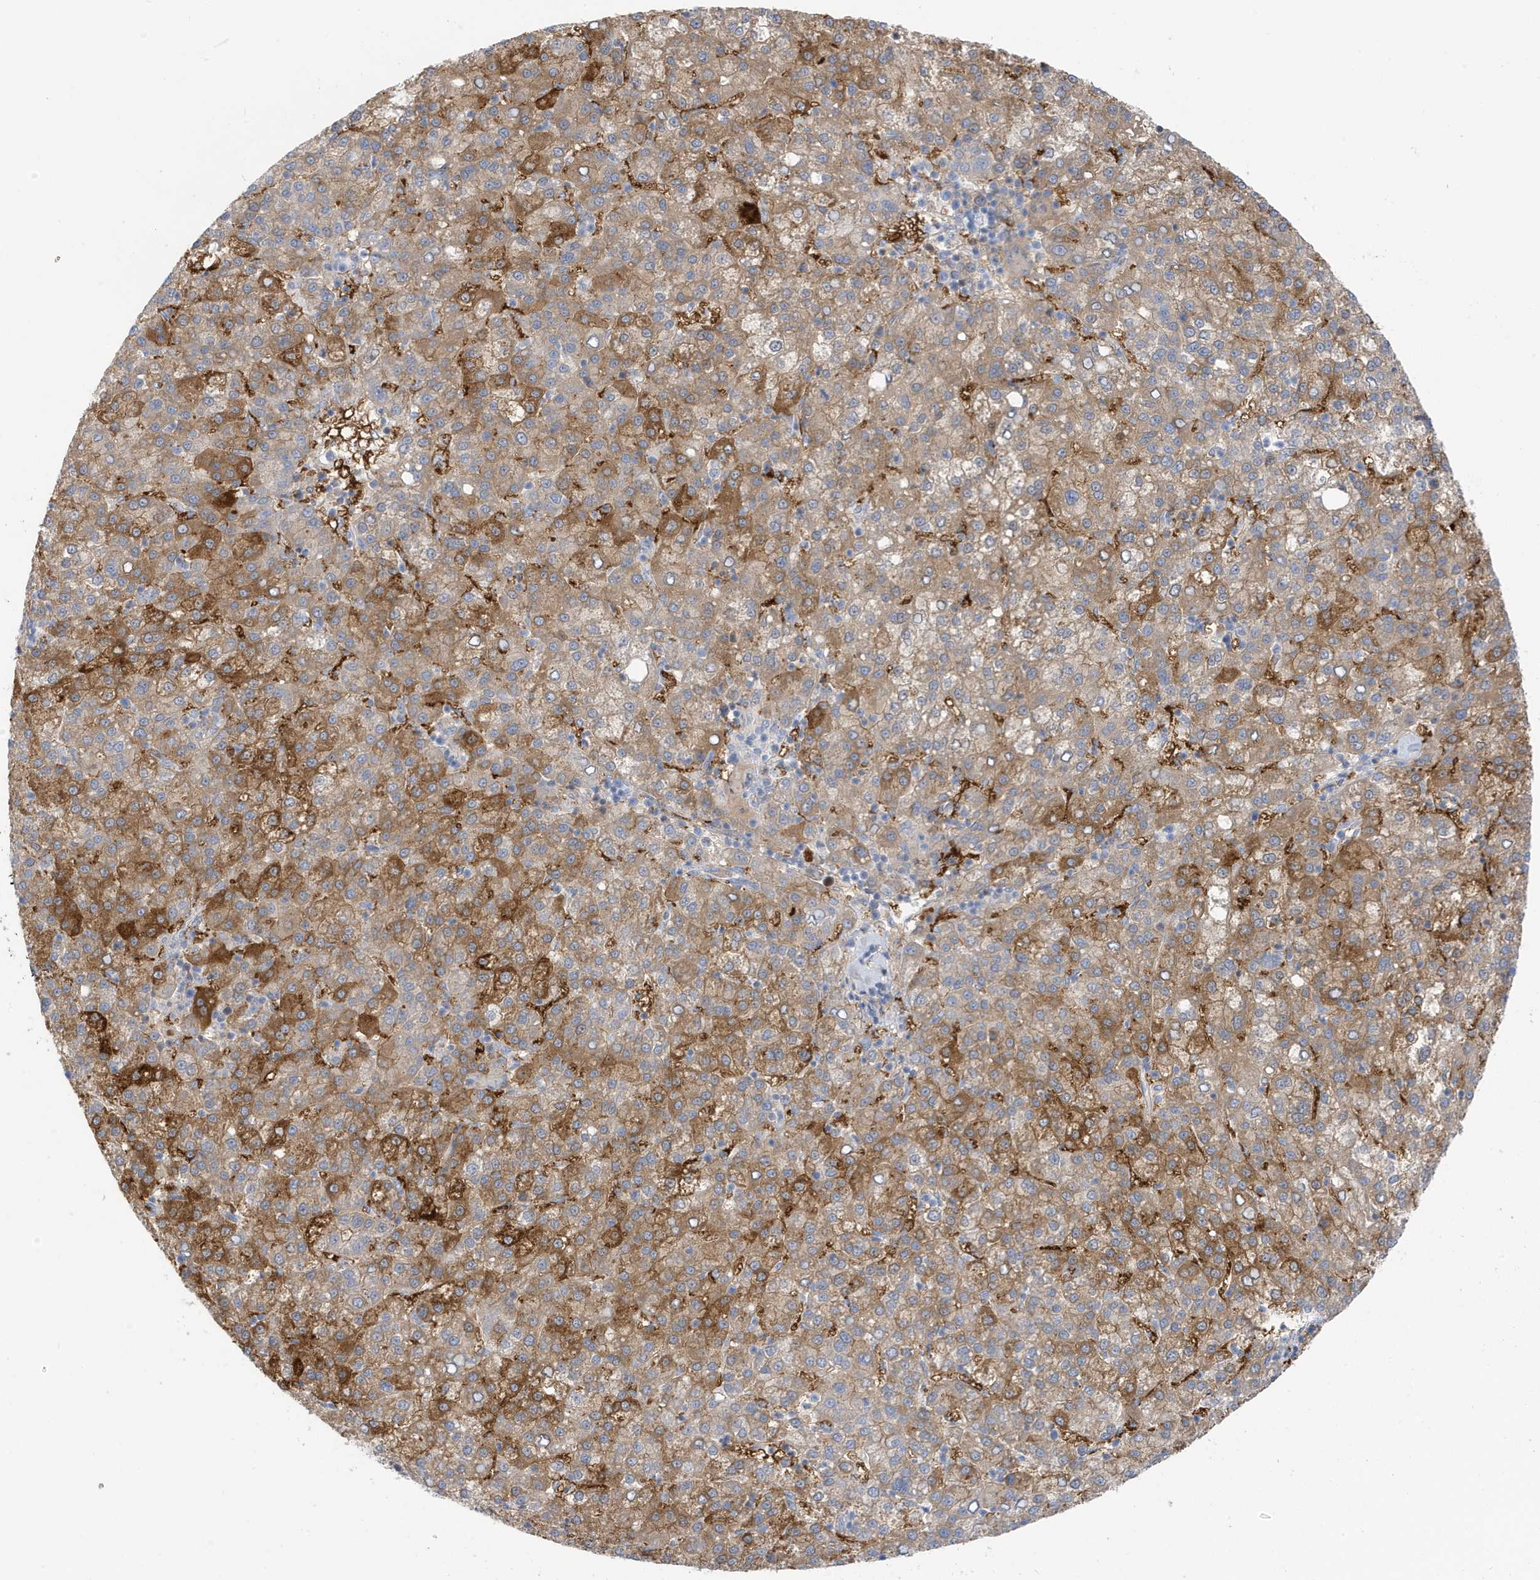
{"staining": {"intensity": "moderate", "quantity": ">75%", "location": "cytoplasmic/membranous"}, "tissue": "liver cancer", "cell_type": "Tumor cells", "image_type": "cancer", "snomed": [{"axis": "morphology", "description": "Carcinoma, Hepatocellular, NOS"}, {"axis": "topography", "description": "Liver"}], "caption": "IHC photomicrograph of neoplastic tissue: human liver cancer stained using IHC demonstrates medium levels of moderate protein expression localized specifically in the cytoplasmic/membranous of tumor cells, appearing as a cytoplasmic/membranous brown color.", "gene": "ATP13A5", "patient": {"sex": "female", "age": 58}}